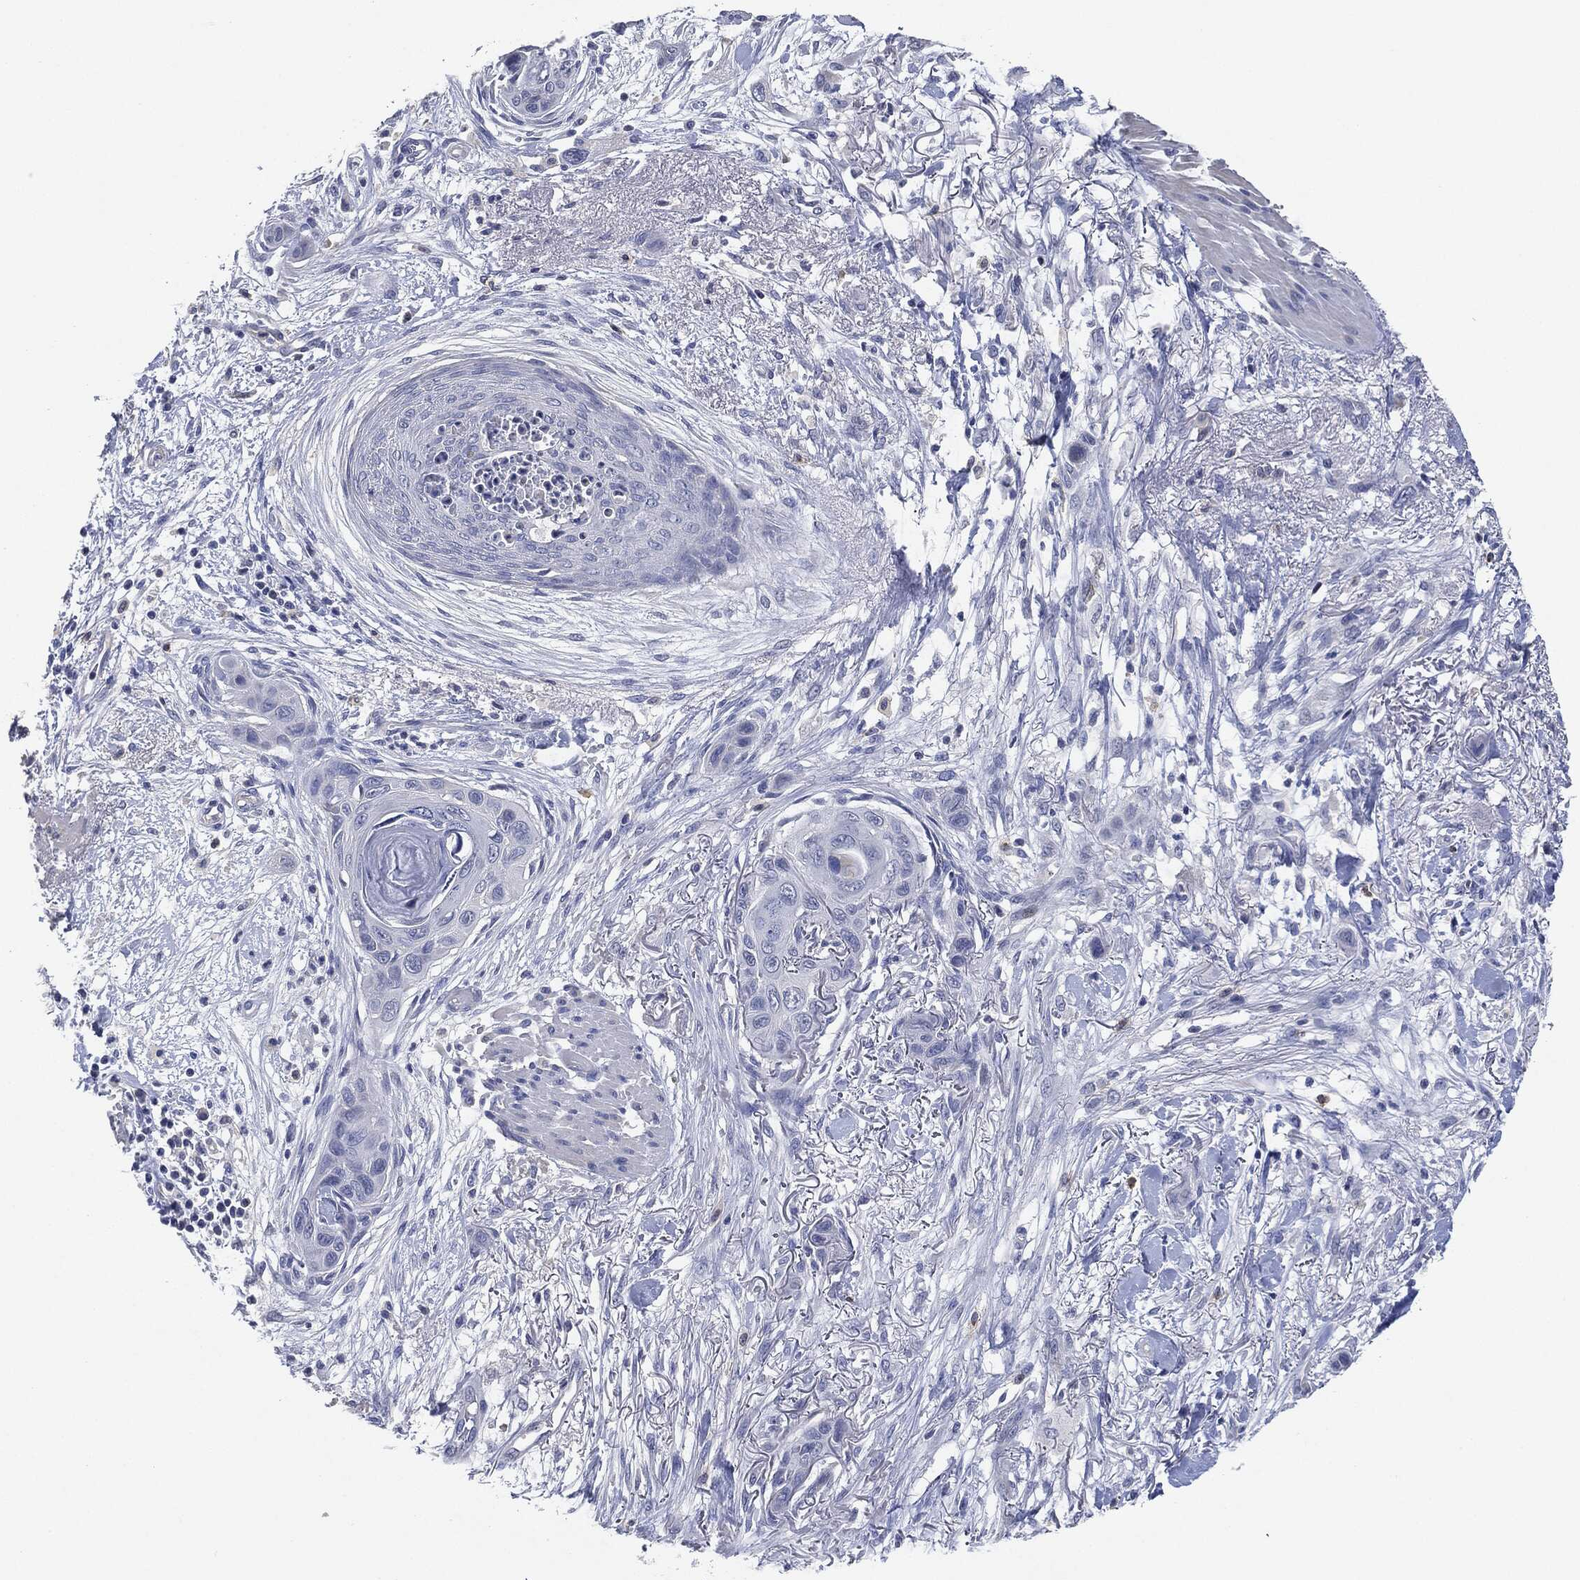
{"staining": {"intensity": "negative", "quantity": "none", "location": "none"}, "tissue": "skin cancer", "cell_type": "Tumor cells", "image_type": "cancer", "snomed": [{"axis": "morphology", "description": "Squamous cell carcinoma, NOS"}, {"axis": "topography", "description": "Skin"}], "caption": "Immunohistochemistry (IHC) photomicrograph of neoplastic tissue: skin cancer stained with DAB exhibits no significant protein positivity in tumor cells. (DAB IHC, high magnification).", "gene": "NTRK1", "patient": {"sex": "male", "age": 79}}